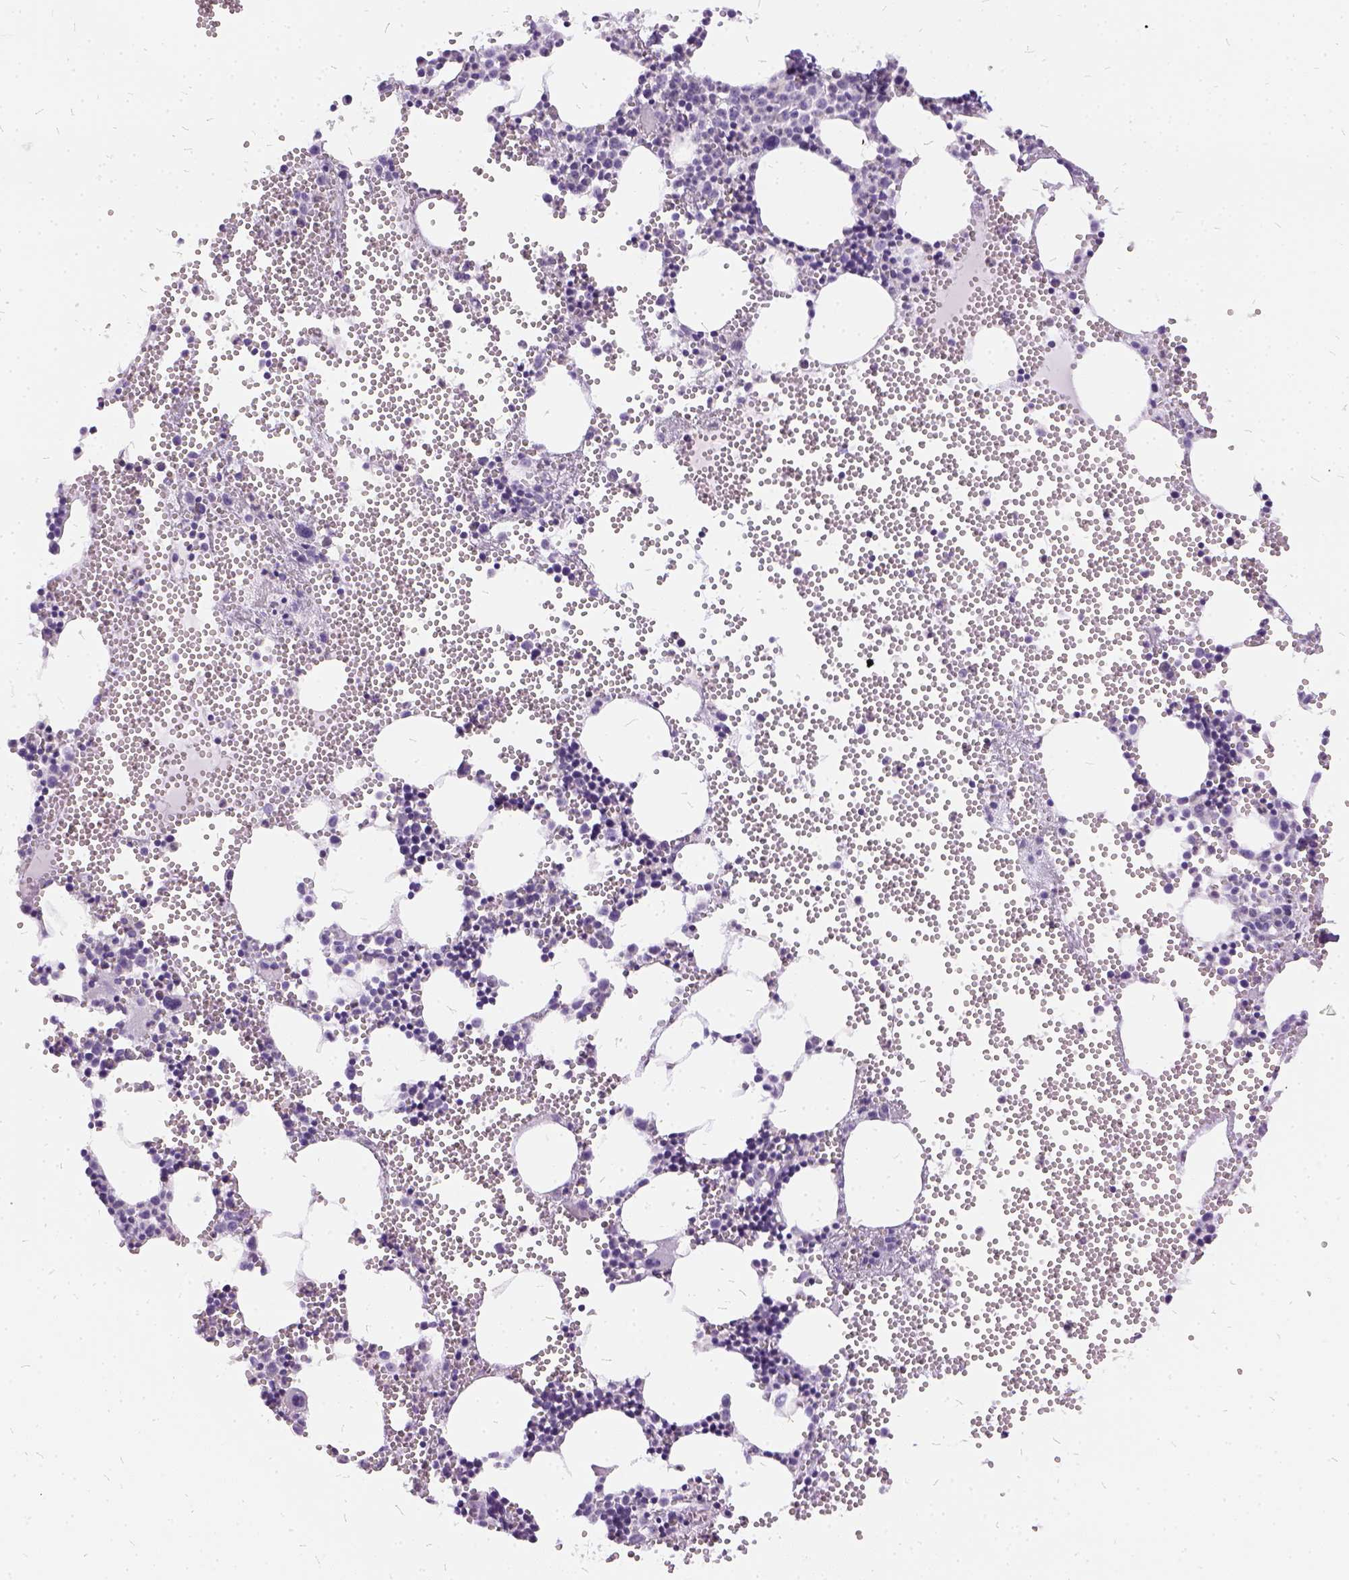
{"staining": {"intensity": "negative", "quantity": "none", "location": "none"}, "tissue": "bone marrow", "cell_type": "Hematopoietic cells", "image_type": "normal", "snomed": [{"axis": "morphology", "description": "Normal tissue, NOS"}, {"axis": "topography", "description": "Bone marrow"}], "caption": "This histopathology image is of unremarkable bone marrow stained with immunohistochemistry (IHC) to label a protein in brown with the nuclei are counter-stained blue. There is no staining in hematopoietic cells.", "gene": "FDX1", "patient": {"sex": "male", "age": 89}}